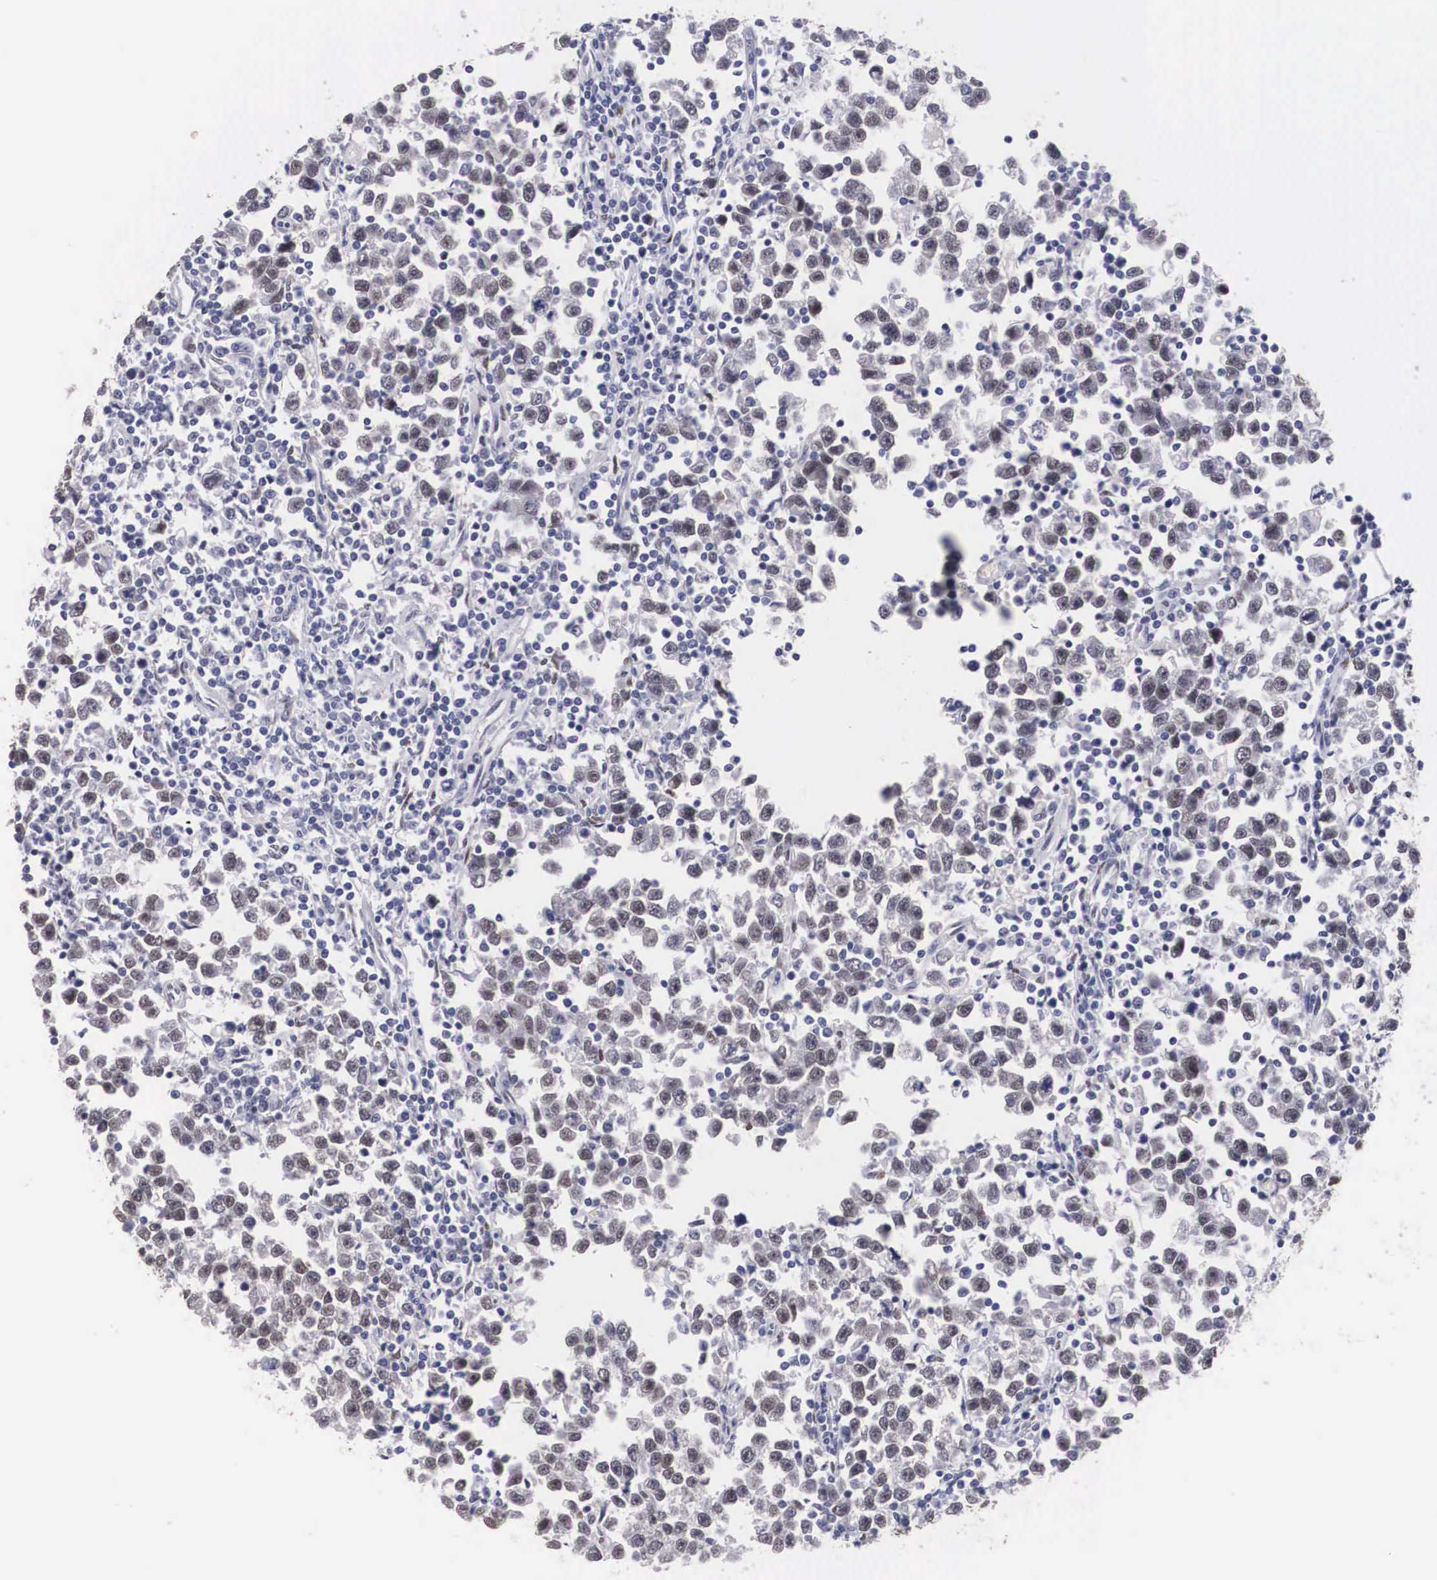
{"staining": {"intensity": "weak", "quantity": "<25%", "location": "nuclear"}, "tissue": "testis cancer", "cell_type": "Tumor cells", "image_type": "cancer", "snomed": [{"axis": "morphology", "description": "Seminoma, NOS"}, {"axis": "topography", "description": "Testis"}], "caption": "Tumor cells are negative for brown protein staining in testis cancer (seminoma).", "gene": "KHDRBS3", "patient": {"sex": "male", "age": 43}}